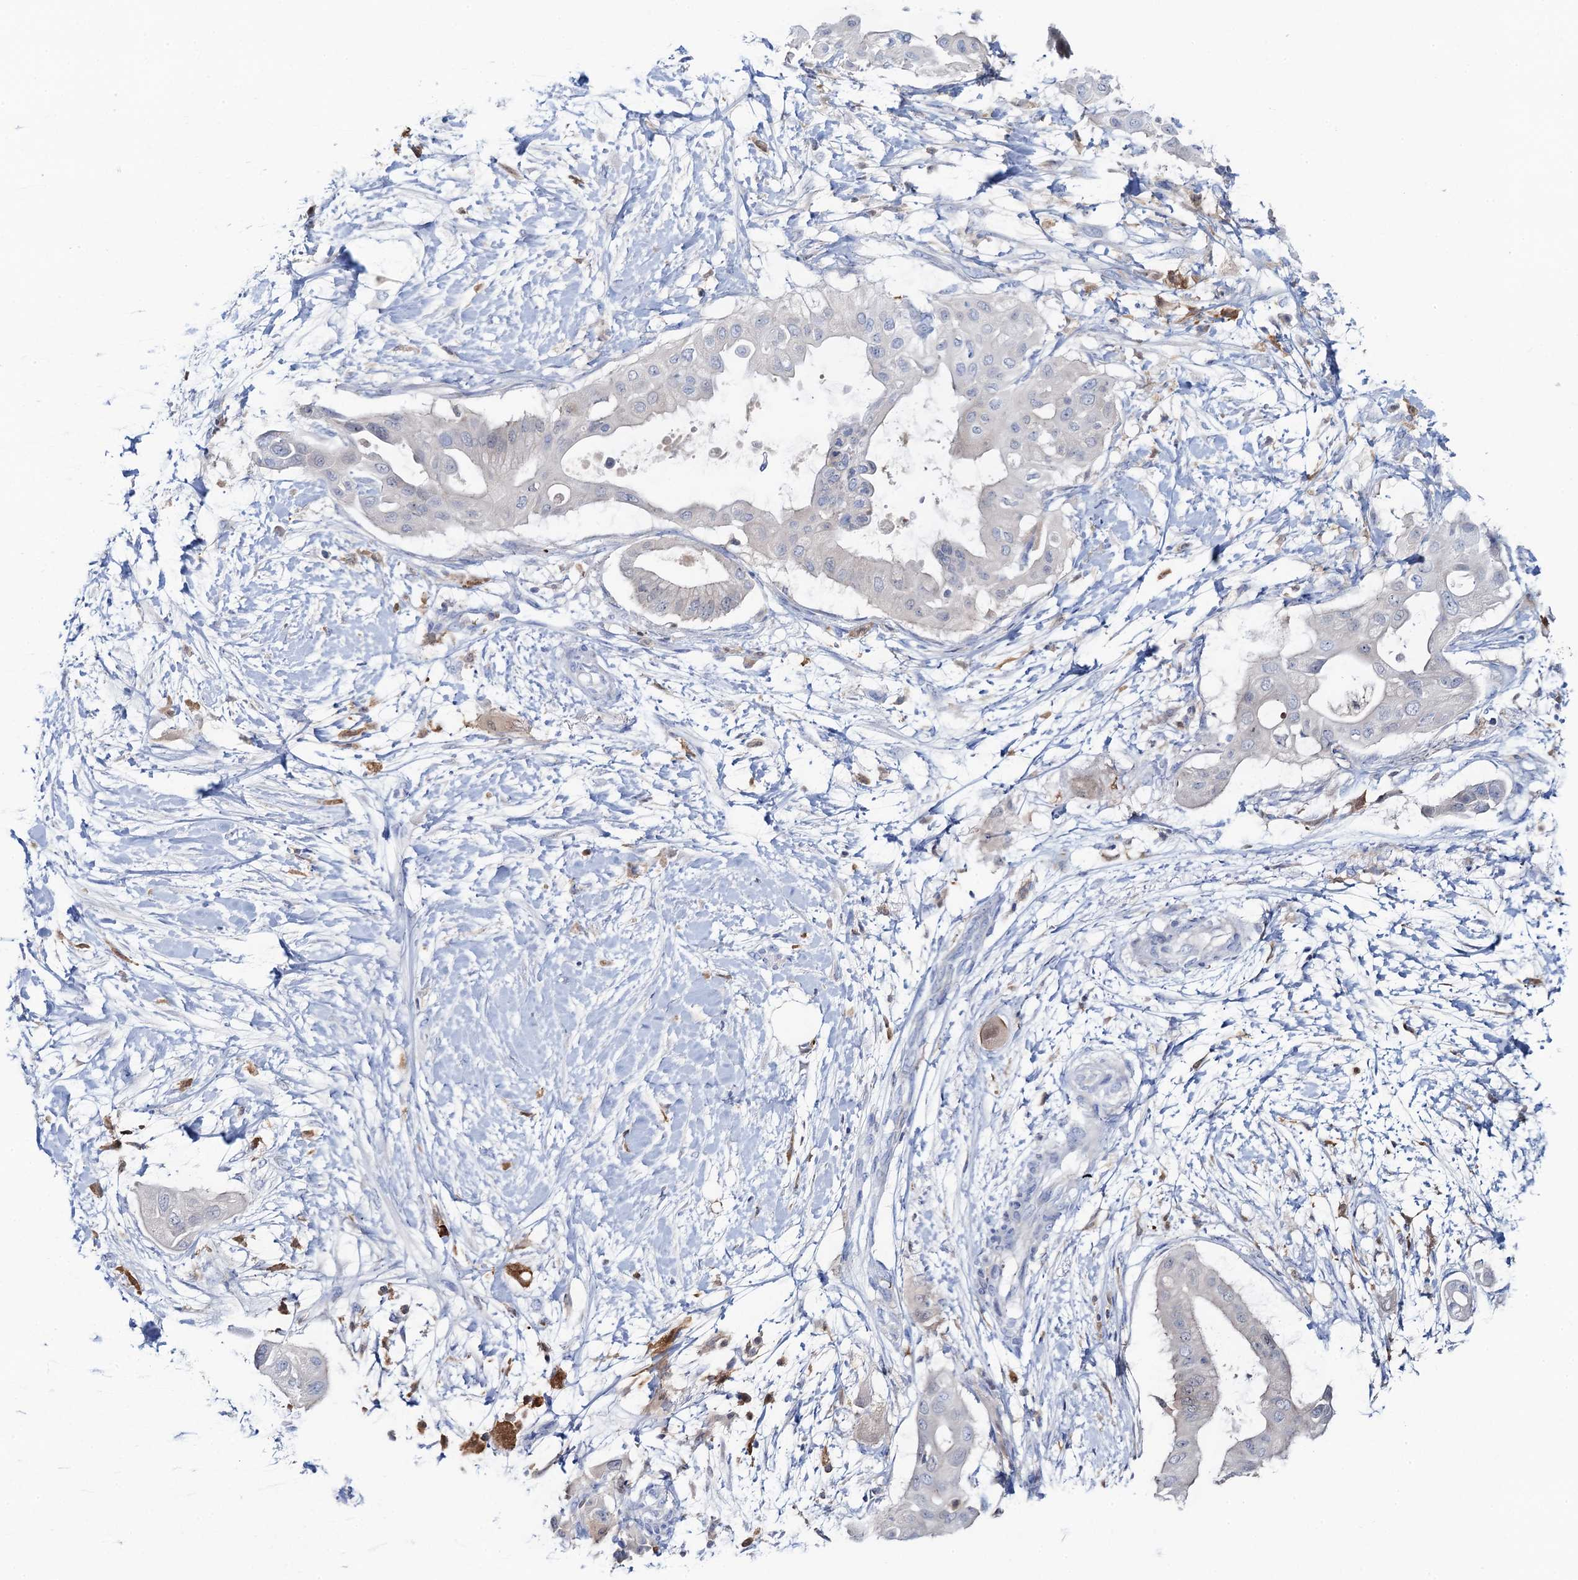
{"staining": {"intensity": "negative", "quantity": "none", "location": "none"}, "tissue": "pancreatic cancer", "cell_type": "Tumor cells", "image_type": "cancer", "snomed": [{"axis": "morphology", "description": "Adenocarcinoma, NOS"}, {"axis": "topography", "description": "Pancreas"}], "caption": "This is an immunohistochemistry (IHC) histopathology image of human pancreatic cancer. There is no expression in tumor cells.", "gene": "FAH", "patient": {"sex": "male", "age": 68}}